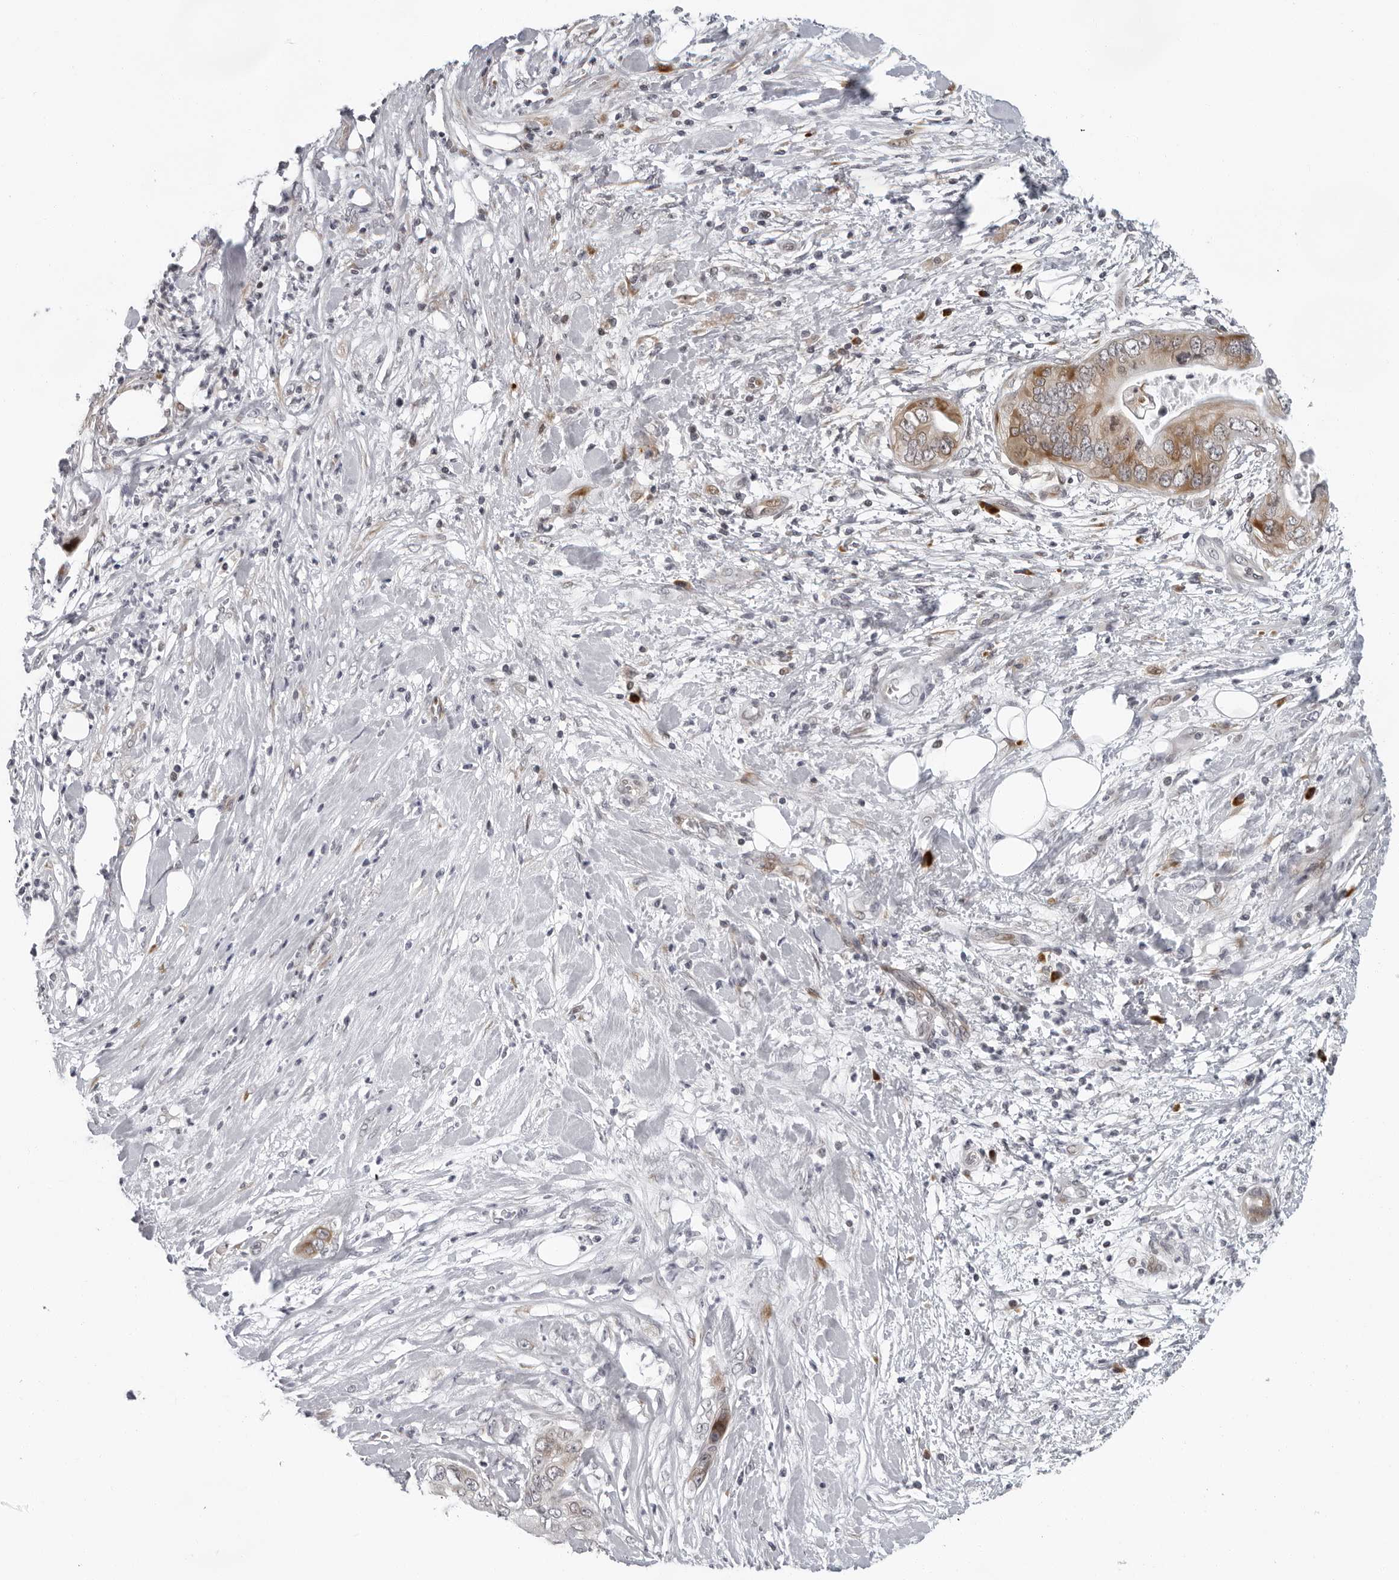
{"staining": {"intensity": "moderate", "quantity": "25%-75%", "location": "cytoplasmic/membranous"}, "tissue": "pancreatic cancer", "cell_type": "Tumor cells", "image_type": "cancer", "snomed": [{"axis": "morphology", "description": "Adenocarcinoma, NOS"}, {"axis": "topography", "description": "Pancreas"}], "caption": "Immunohistochemistry staining of pancreatic adenocarcinoma, which demonstrates medium levels of moderate cytoplasmic/membranous staining in about 25%-75% of tumor cells indicating moderate cytoplasmic/membranous protein staining. The staining was performed using DAB (brown) for protein detection and nuclei were counterstained in hematoxylin (blue).", "gene": "PIP4K2C", "patient": {"sex": "female", "age": 78}}